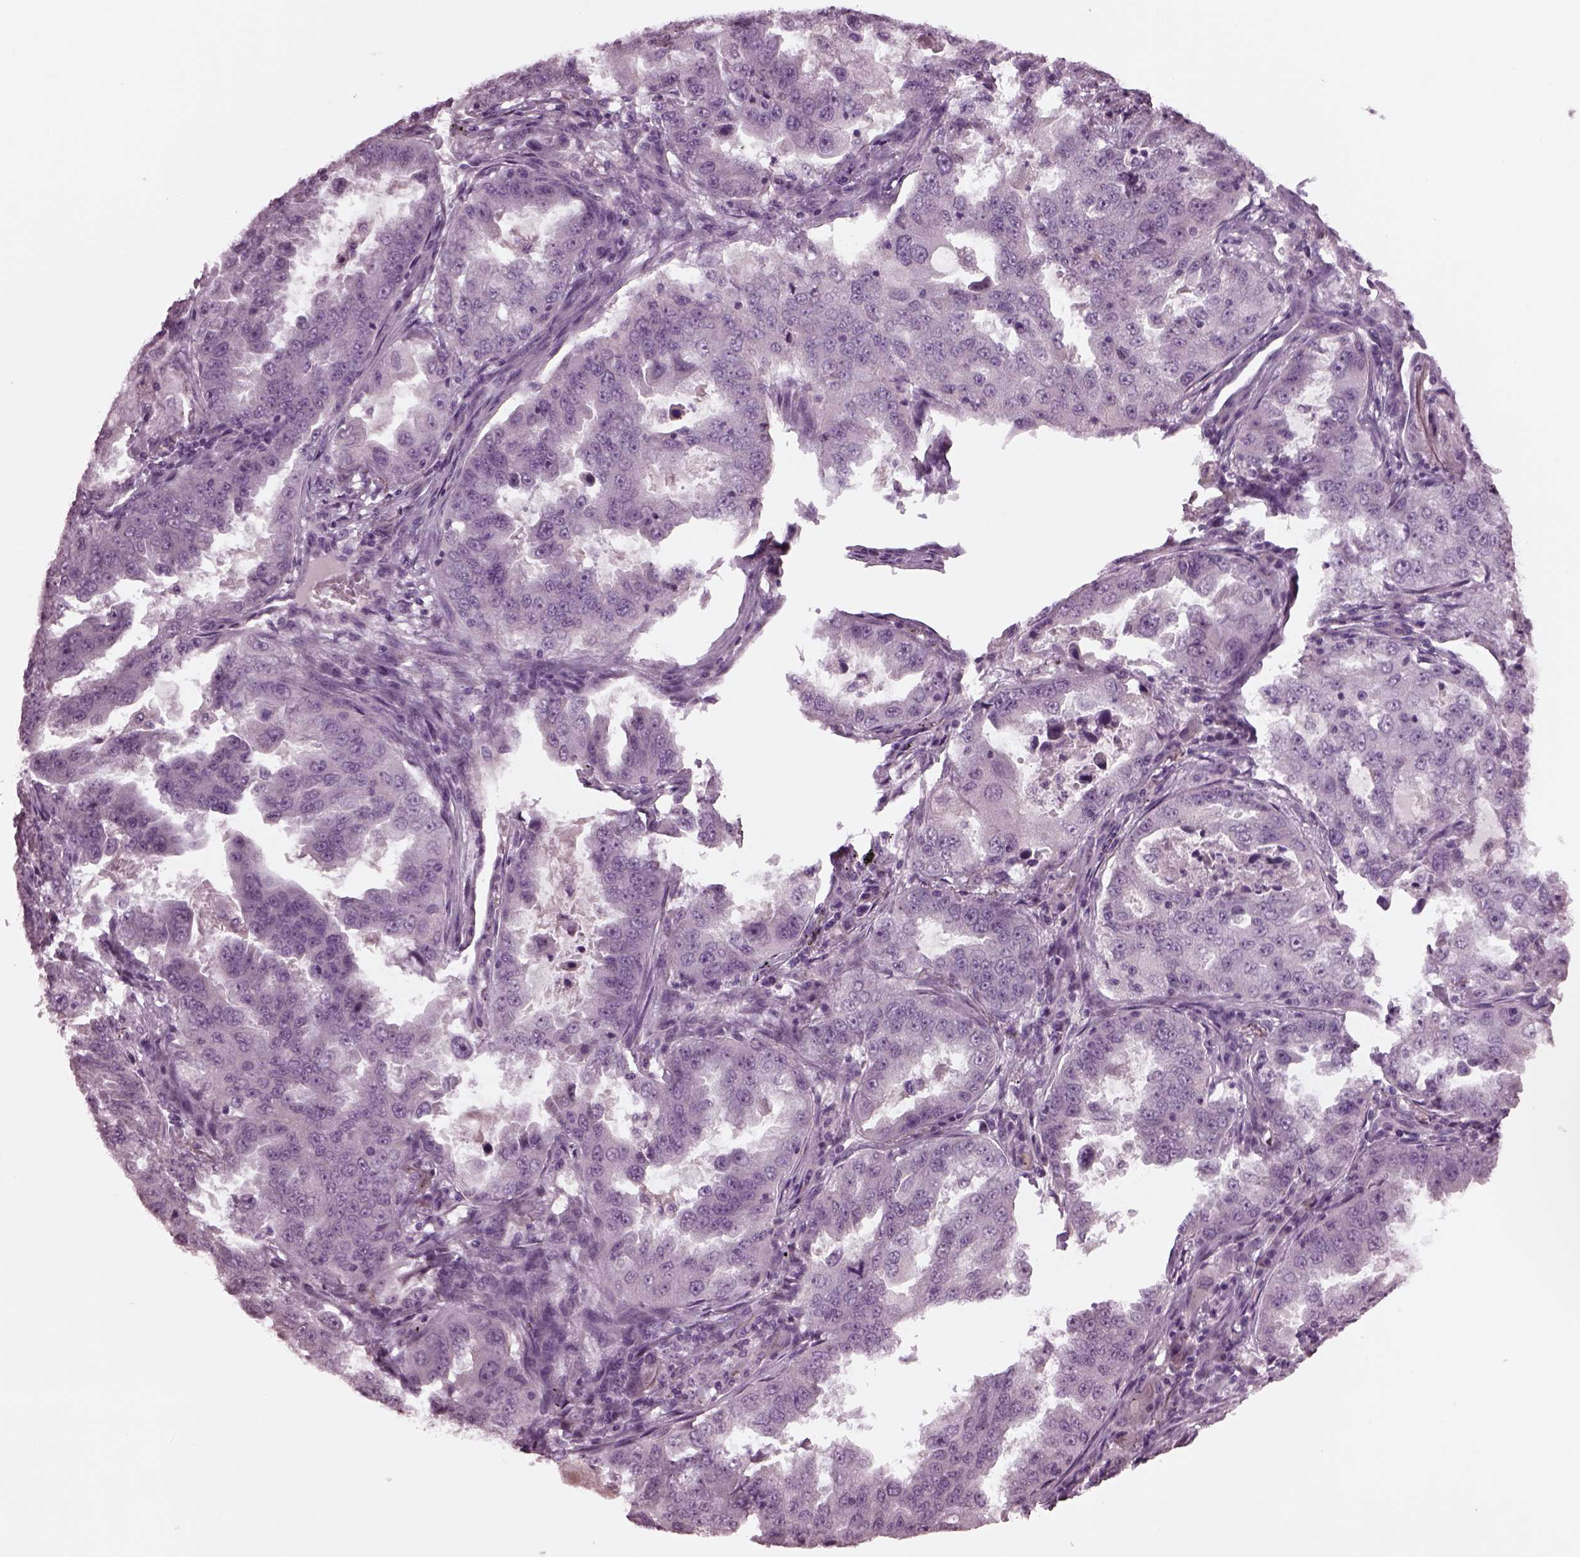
{"staining": {"intensity": "negative", "quantity": "none", "location": "none"}, "tissue": "lung cancer", "cell_type": "Tumor cells", "image_type": "cancer", "snomed": [{"axis": "morphology", "description": "Adenocarcinoma, NOS"}, {"axis": "topography", "description": "Lung"}], "caption": "Tumor cells show no significant expression in lung cancer. The staining is performed using DAB brown chromogen with nuclei counter-stained in using hematoxylin.", "gene": "CLCN4", "patient": {"sex": "female", "age": 61}}